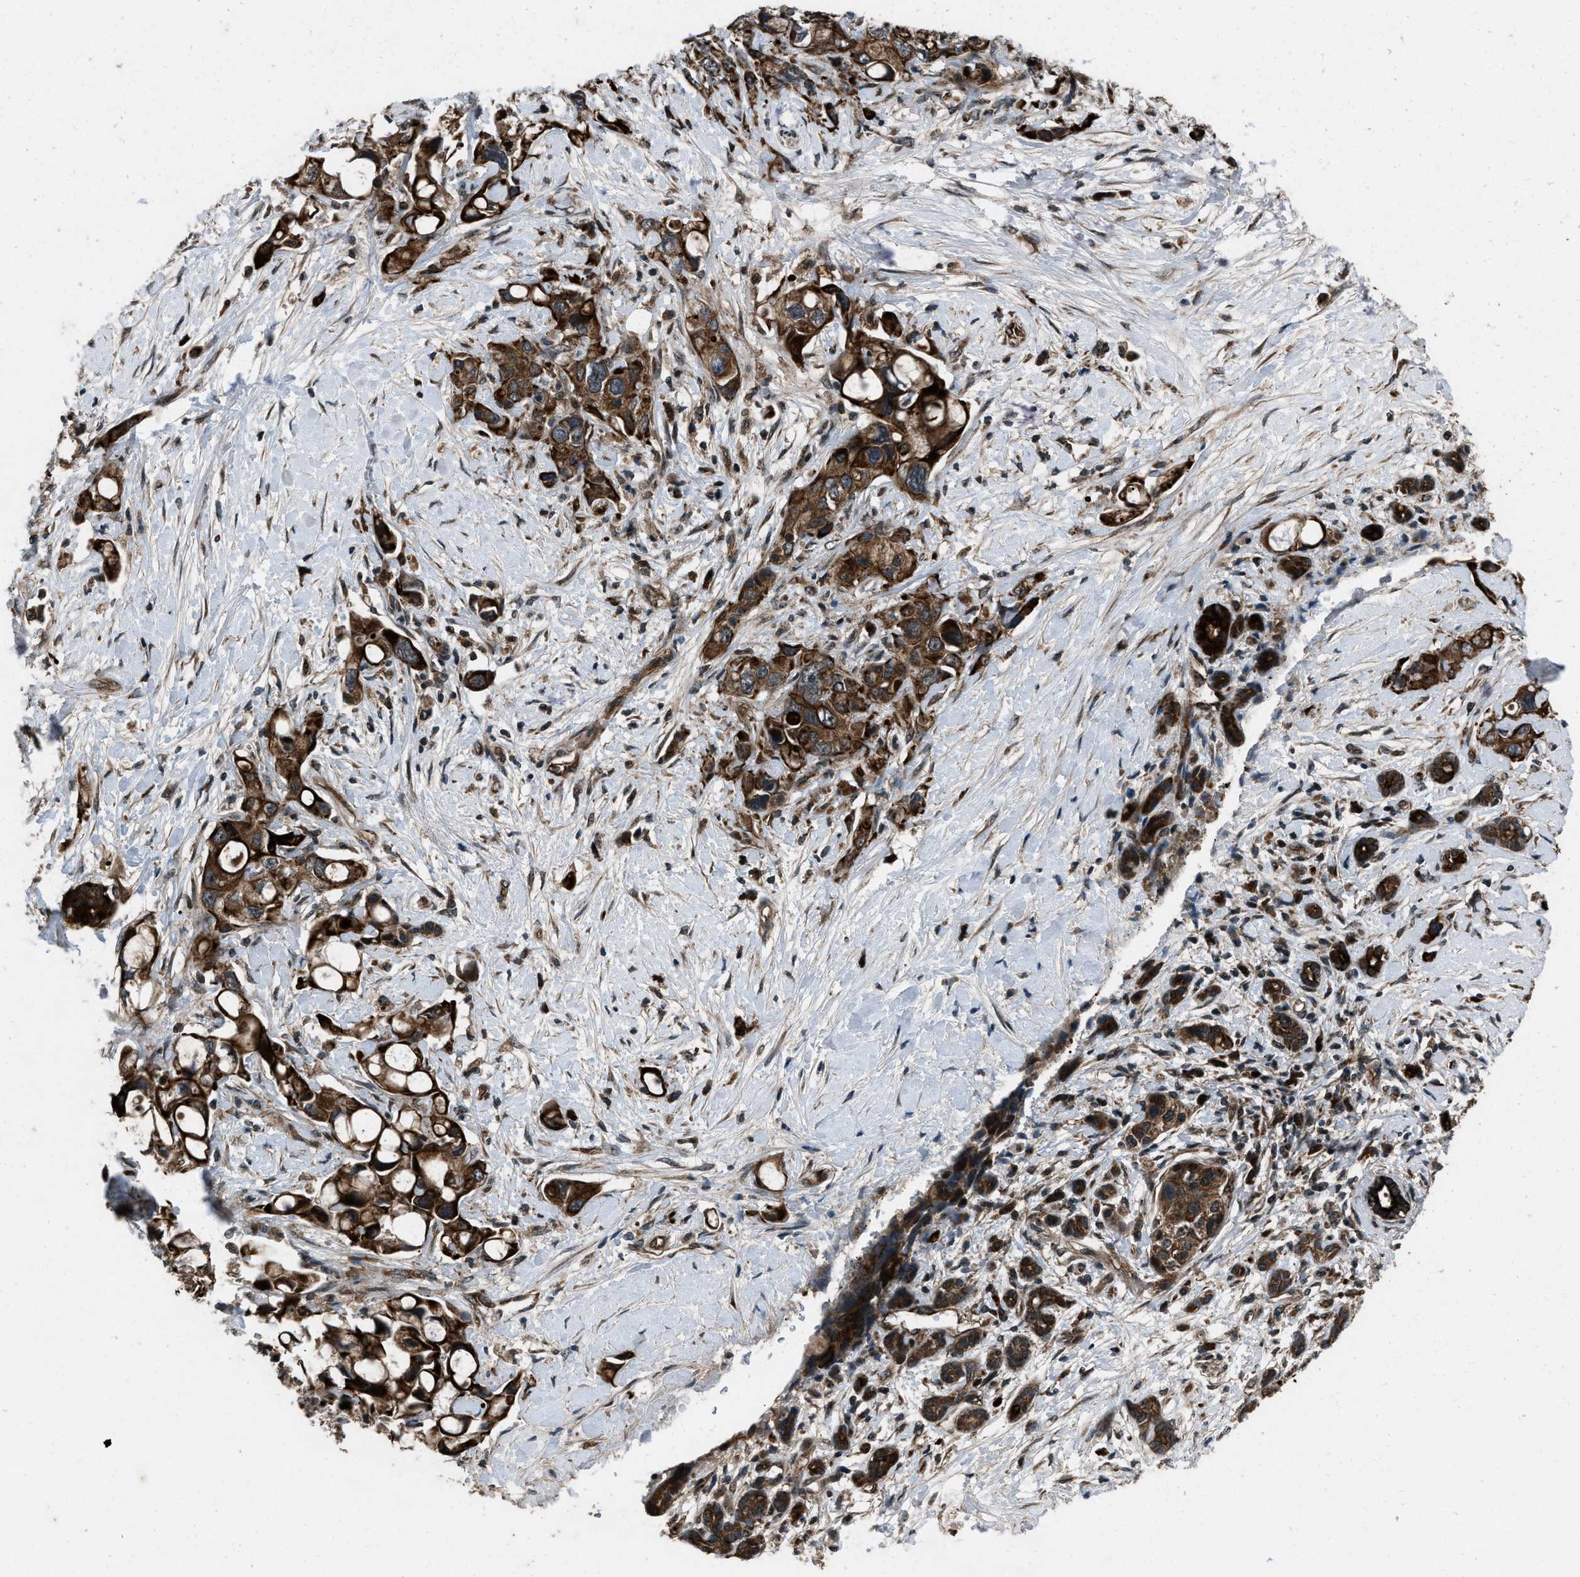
{"staining": {"intensity": "strong", "quantity": ">75%", "location": "cytoplasmic/membranous"}, "tissue": "pancreatic cancer", "cell_type": "Tumor cells", "image_type": "cancer", "snomed": [{"axis": "morphology", "description": "Adenocarcinoma, NOS"}, {"axis": "topography", "description": "Pancreas"}], "caption": "Adenocarcinoma (pancreatic) stained with a brown dye shows strong cytoplasmic/membranous positive staining in about >75% of tumor cells.", "gene": "IRAK4", "patient": {"sex": "female", "age": 56}}